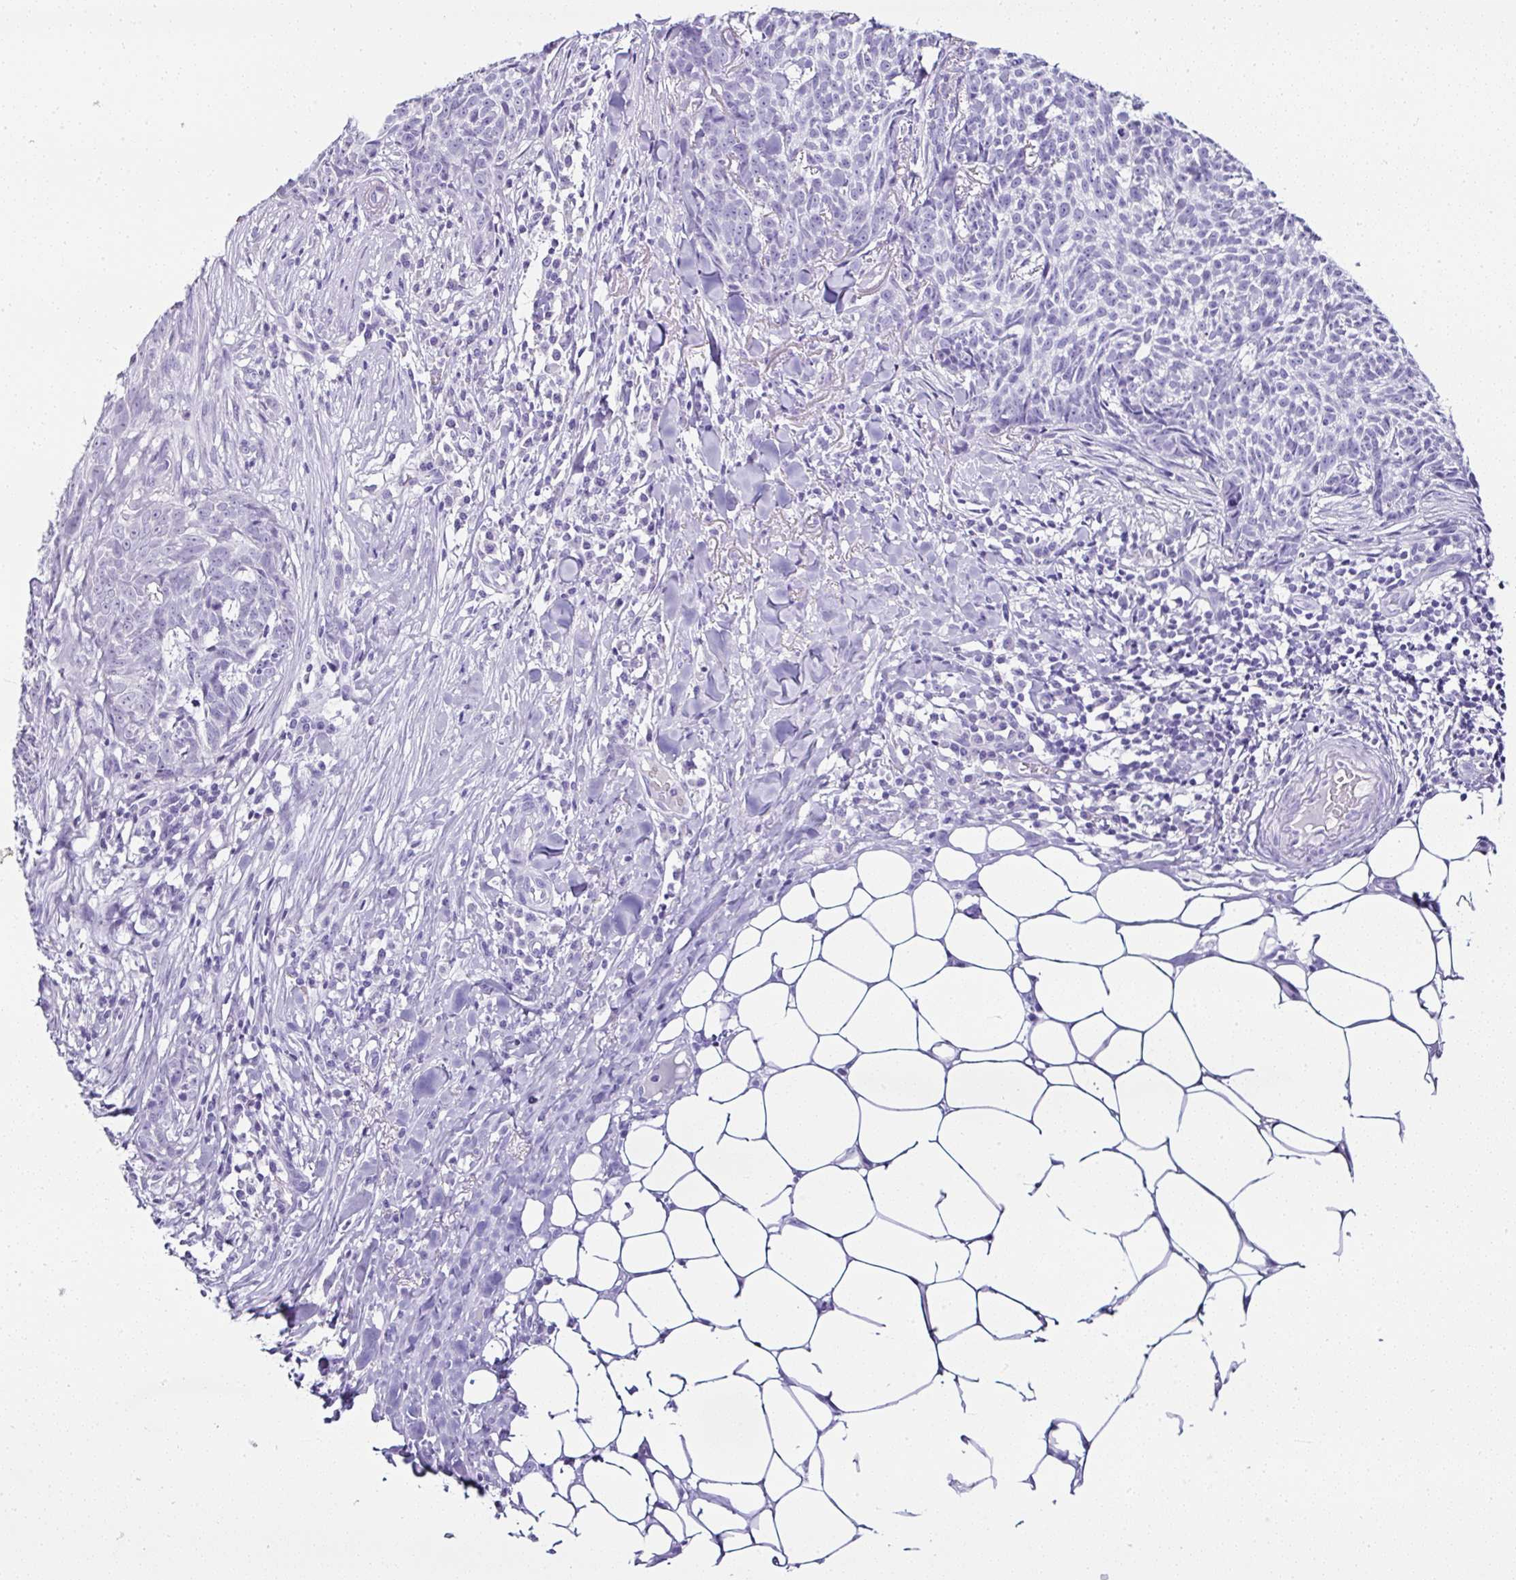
{"staining": {"intensity": "negative", "quantity": "none", "location": "none"}, "tissue": "skin cancer", "cell_type": "Tumor cells", "image_type": "cancer", "snomed": [{"axis": "morphology", "description": "Basal cell carcinoma"}, {"axis": "topography", "description": "Skin"}], "caption": "This is an IHC image of human skin basal cell carcinoma. There is no staining in tumor cells.", "gene": "SERPINB3", "patient": {"sex": "female", "age": 93}}